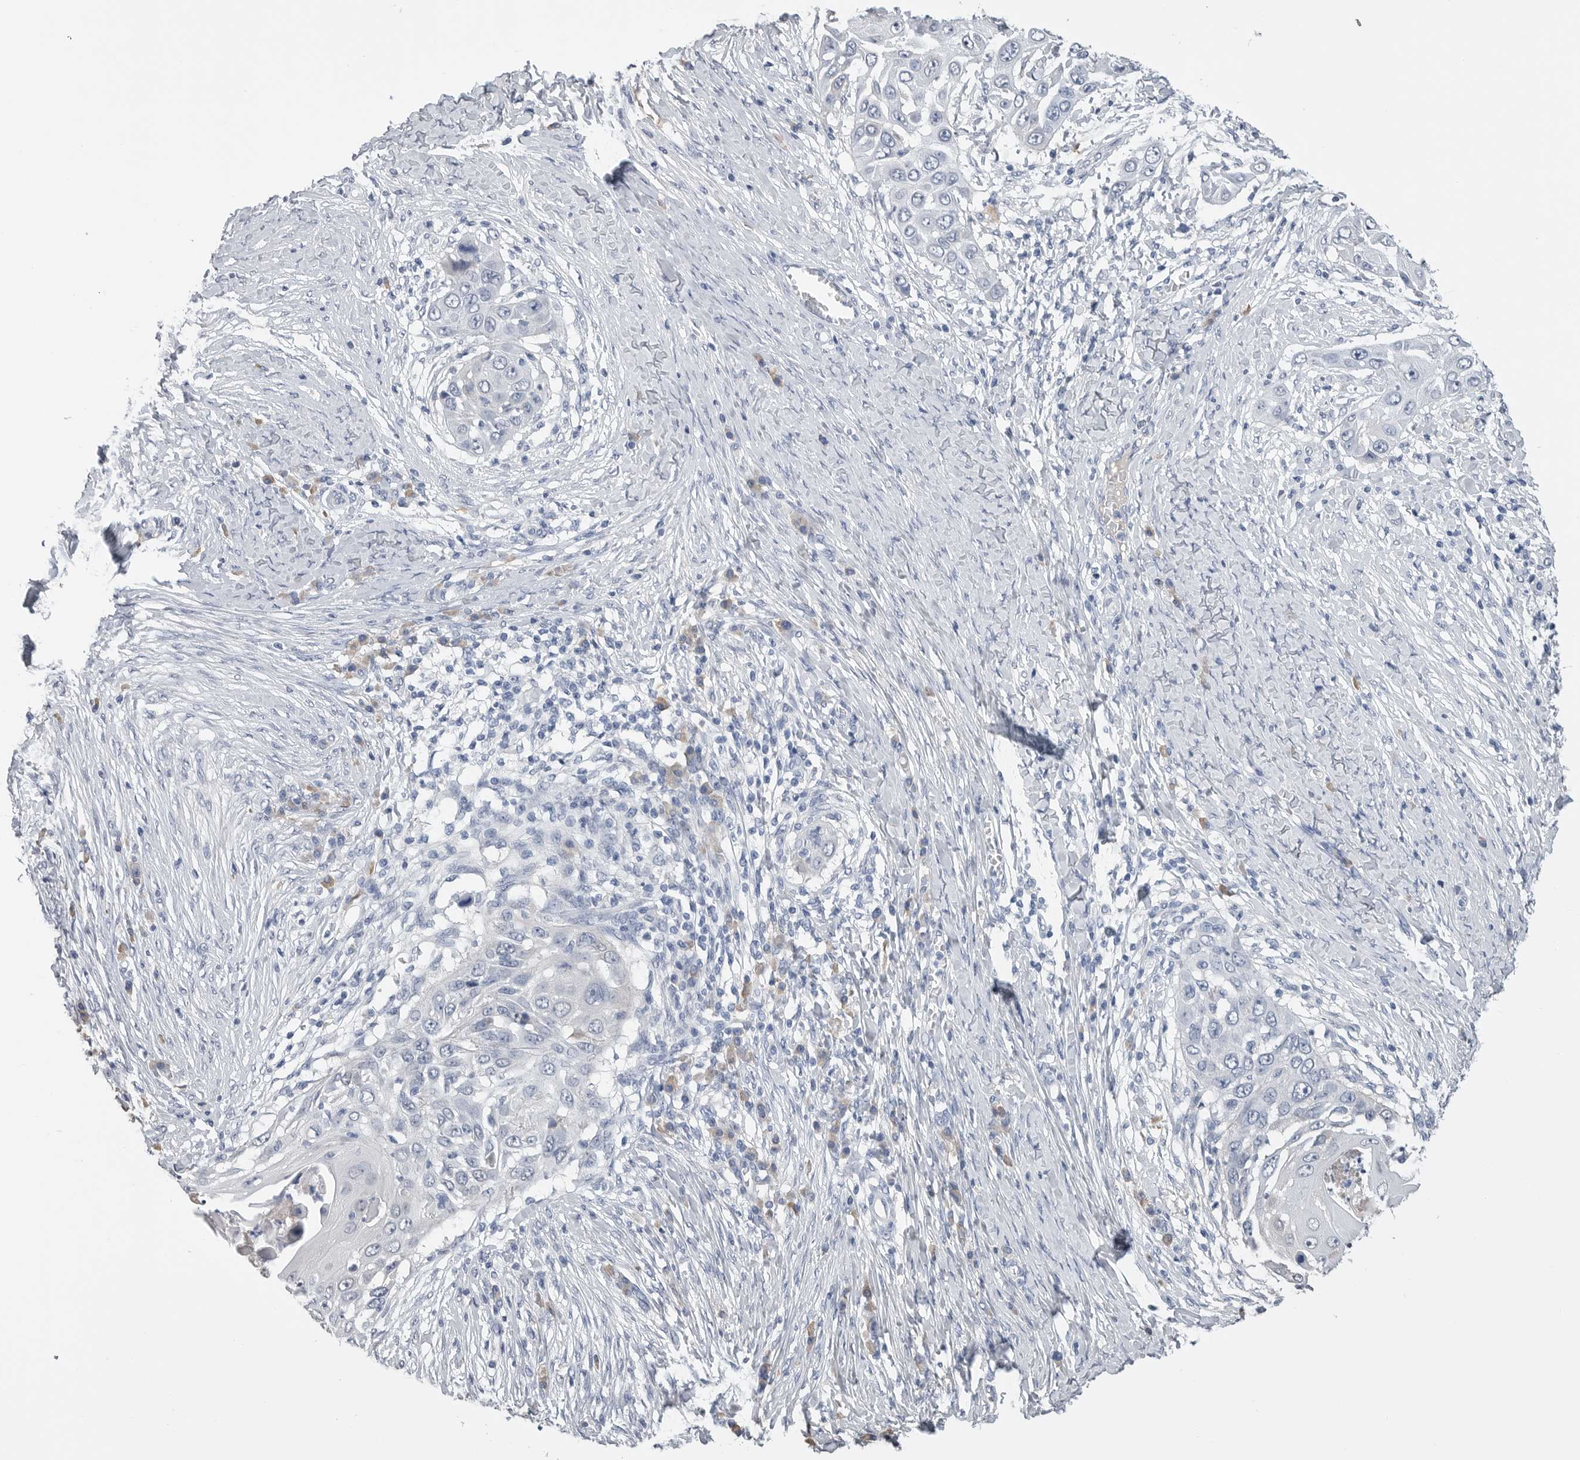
{"staining": {"intensity": "negative", "quantity": "none", "location": "none"}, "tissue": "skin cancer", "cell_type": "Tumor cells", "image_type": "cancer", "snomed": [{"axis": "morphology", "description": "Squamous cell carcinoma, NOS"}, {"axis": "topography", "description": "Skin"}], "caption": "DAB (3,3'-diaminobenzidine) immunohistochemical staining of skin squamous cell carcinoma reveals no significant expression in tumor cells. Brightfield microscopy of immunohistochemistry stained with DAB (3,3'-diaminobenzidine) (brown) and hematoxylin (blue), captured at high magnification.", "gene": "FABP6", "patient": {"sex": "female", "age": 44}}